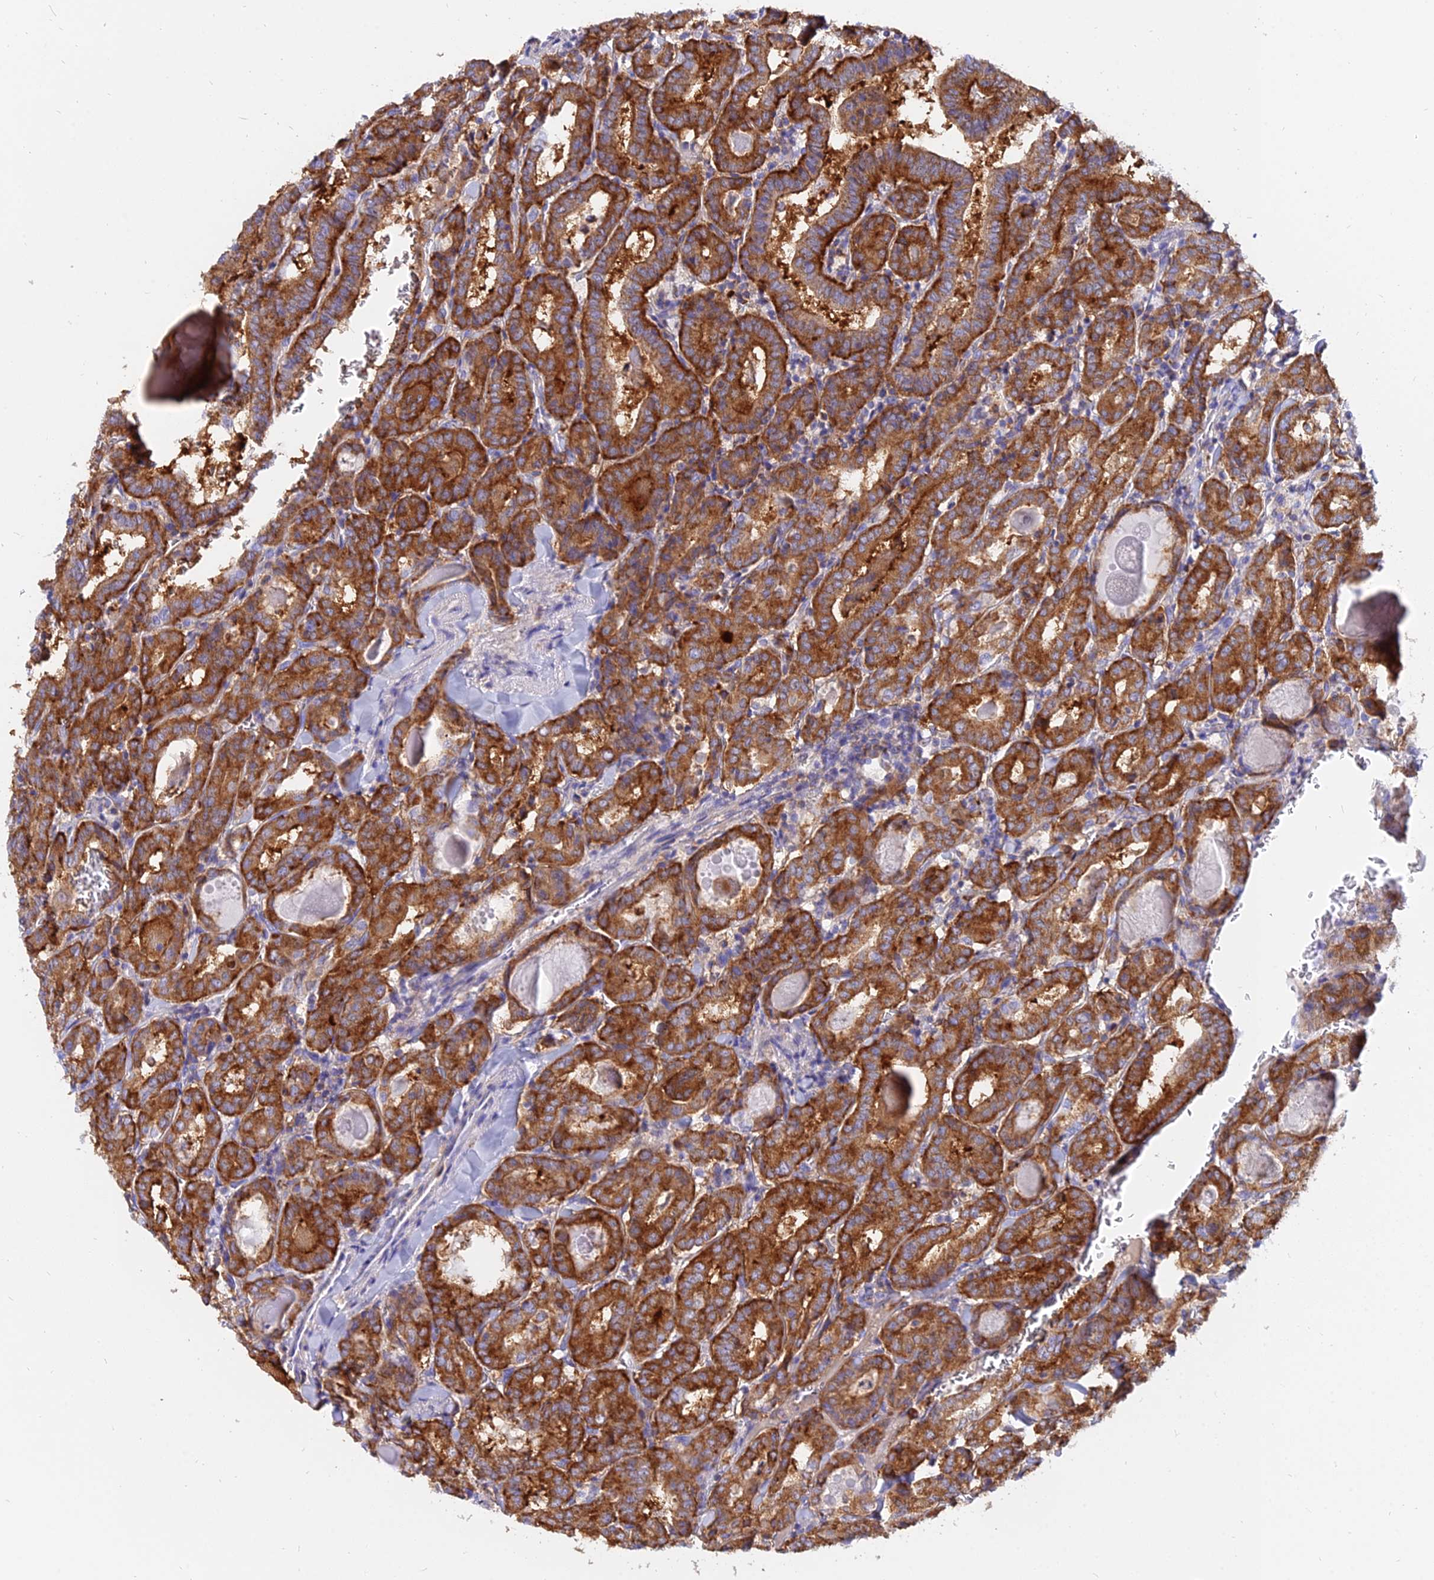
{"staining": {"intensity": "strong", "quantity": ">75%", "location": "cytoplasmic/membranous"}, "tissue": "thyroid cancer", "cell_type": "Tumor cells", "image_type": "cancer", "snomed": [{"axis": "morphology", "description": "Papillary adenocarcinoma, NOS"}, {"axis": "topography", "description": "Thyroid gland"}], "caption": "Immunohistochemical staining of human thyroid cancer displays high levels of strong cytoplasmic/membranous expression in about >75% of tumor cells. Using DAB (brown) and hematoxylin (blue) stains, captured at high magnification using brightfield microscopy.", "gene": "AGTRAP", "patient": {"sex": "female", "age": 72}}